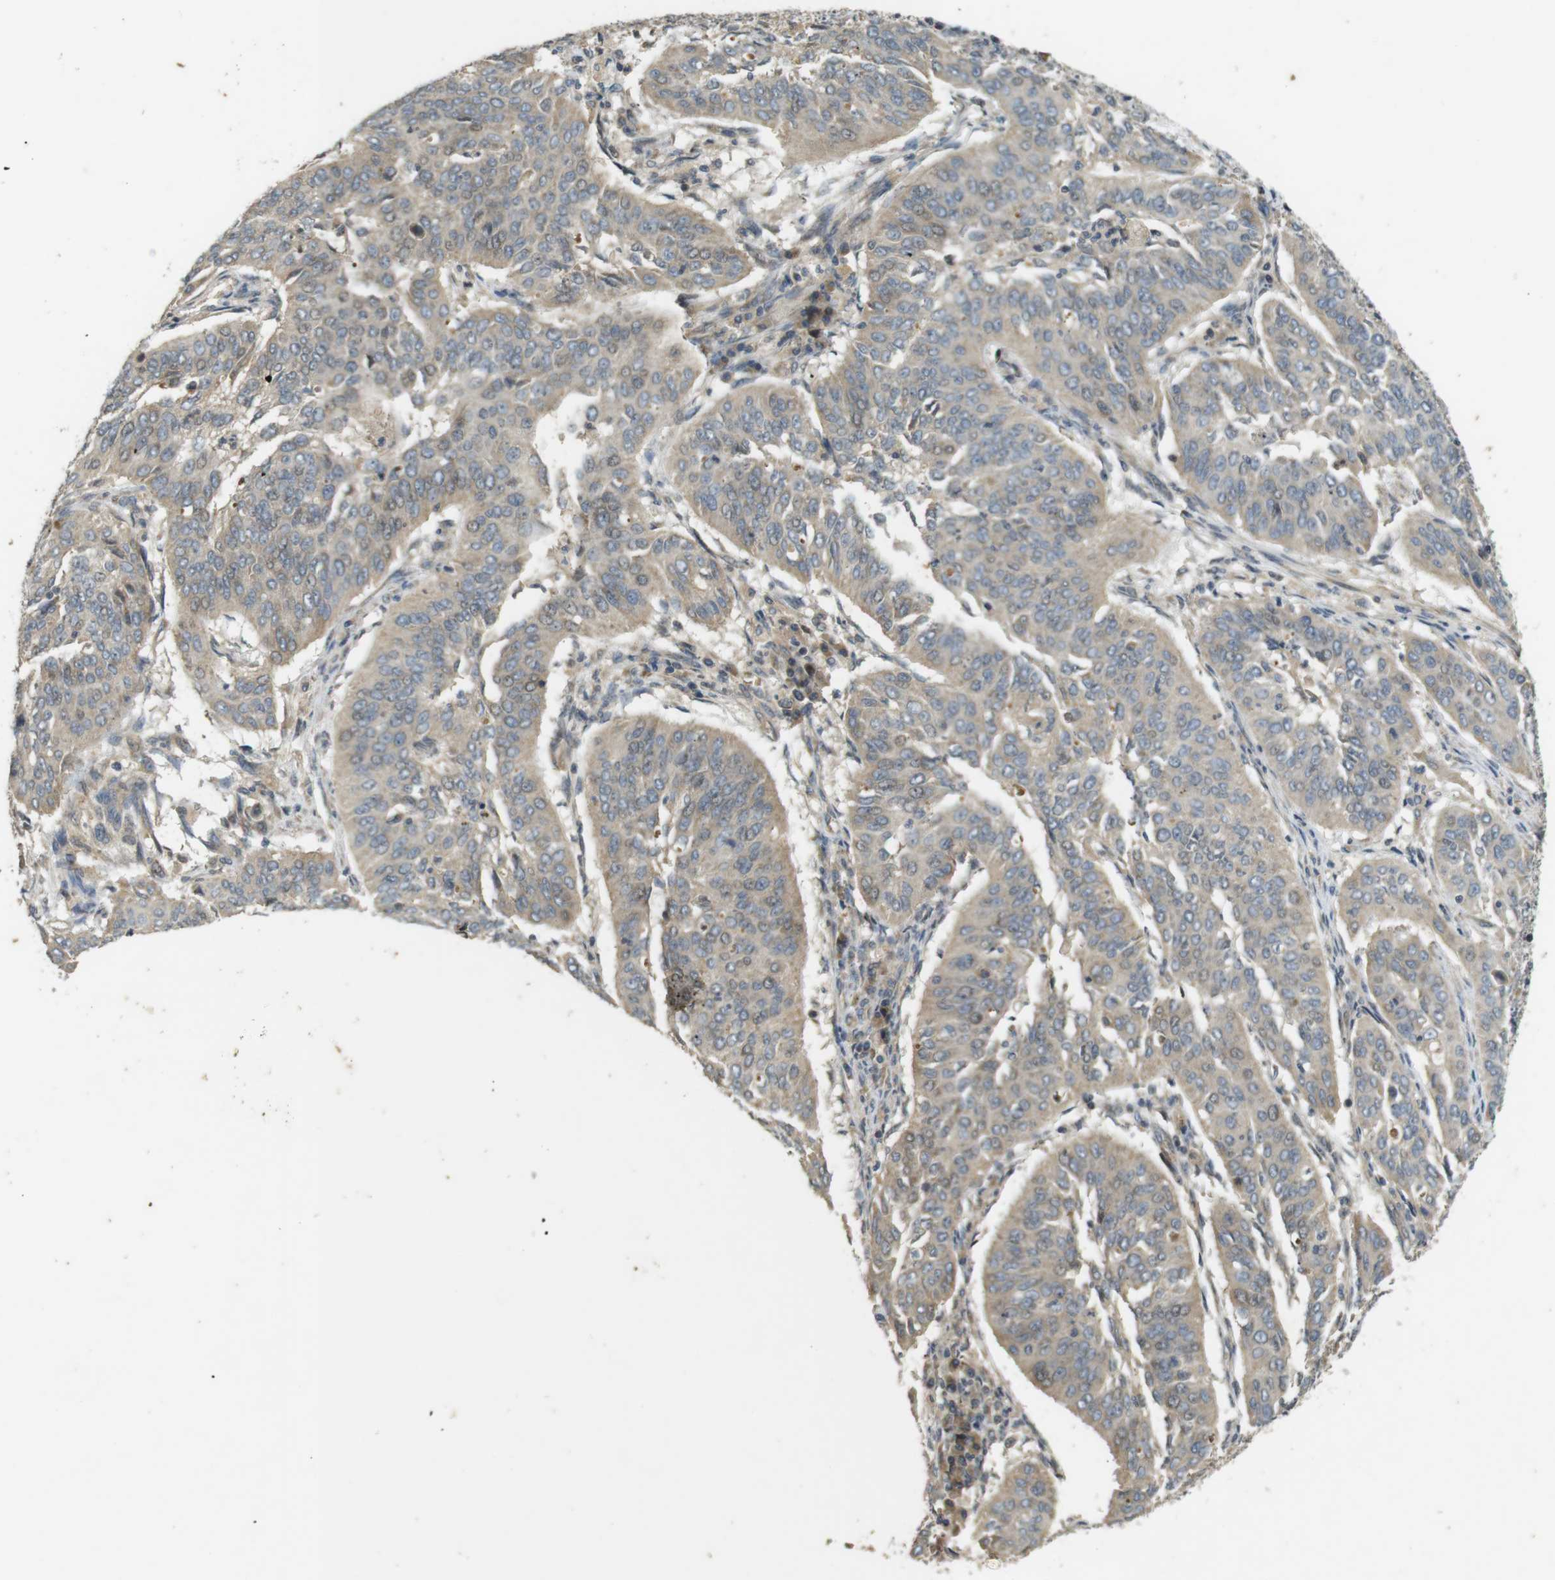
{"staining": {"intensity": "weak", "quantity": ">75%", "location": "cytoplasmic/membranous"}, "tissue": "cervical cancer", "cell_type": "Tumor cells", "image_type": "cancer", "snomed": [{"axis": "morphology", "description": "Normal tissue, NOS"}, {"axis": "morphology", "description": "Squamous cell carcinoma, NOS"}, {"axis": "topography", "description": "Cervix"}], "caption": "The micrograph exhibits immunohistochemical staining of cervical squamous cell carcinoma. There is weak cytoplasmic/membranous positivity is identified in approximately >75% of tumor cells.", "gene": "CLTC", "patient": {"sex": "female", "age": 39}}